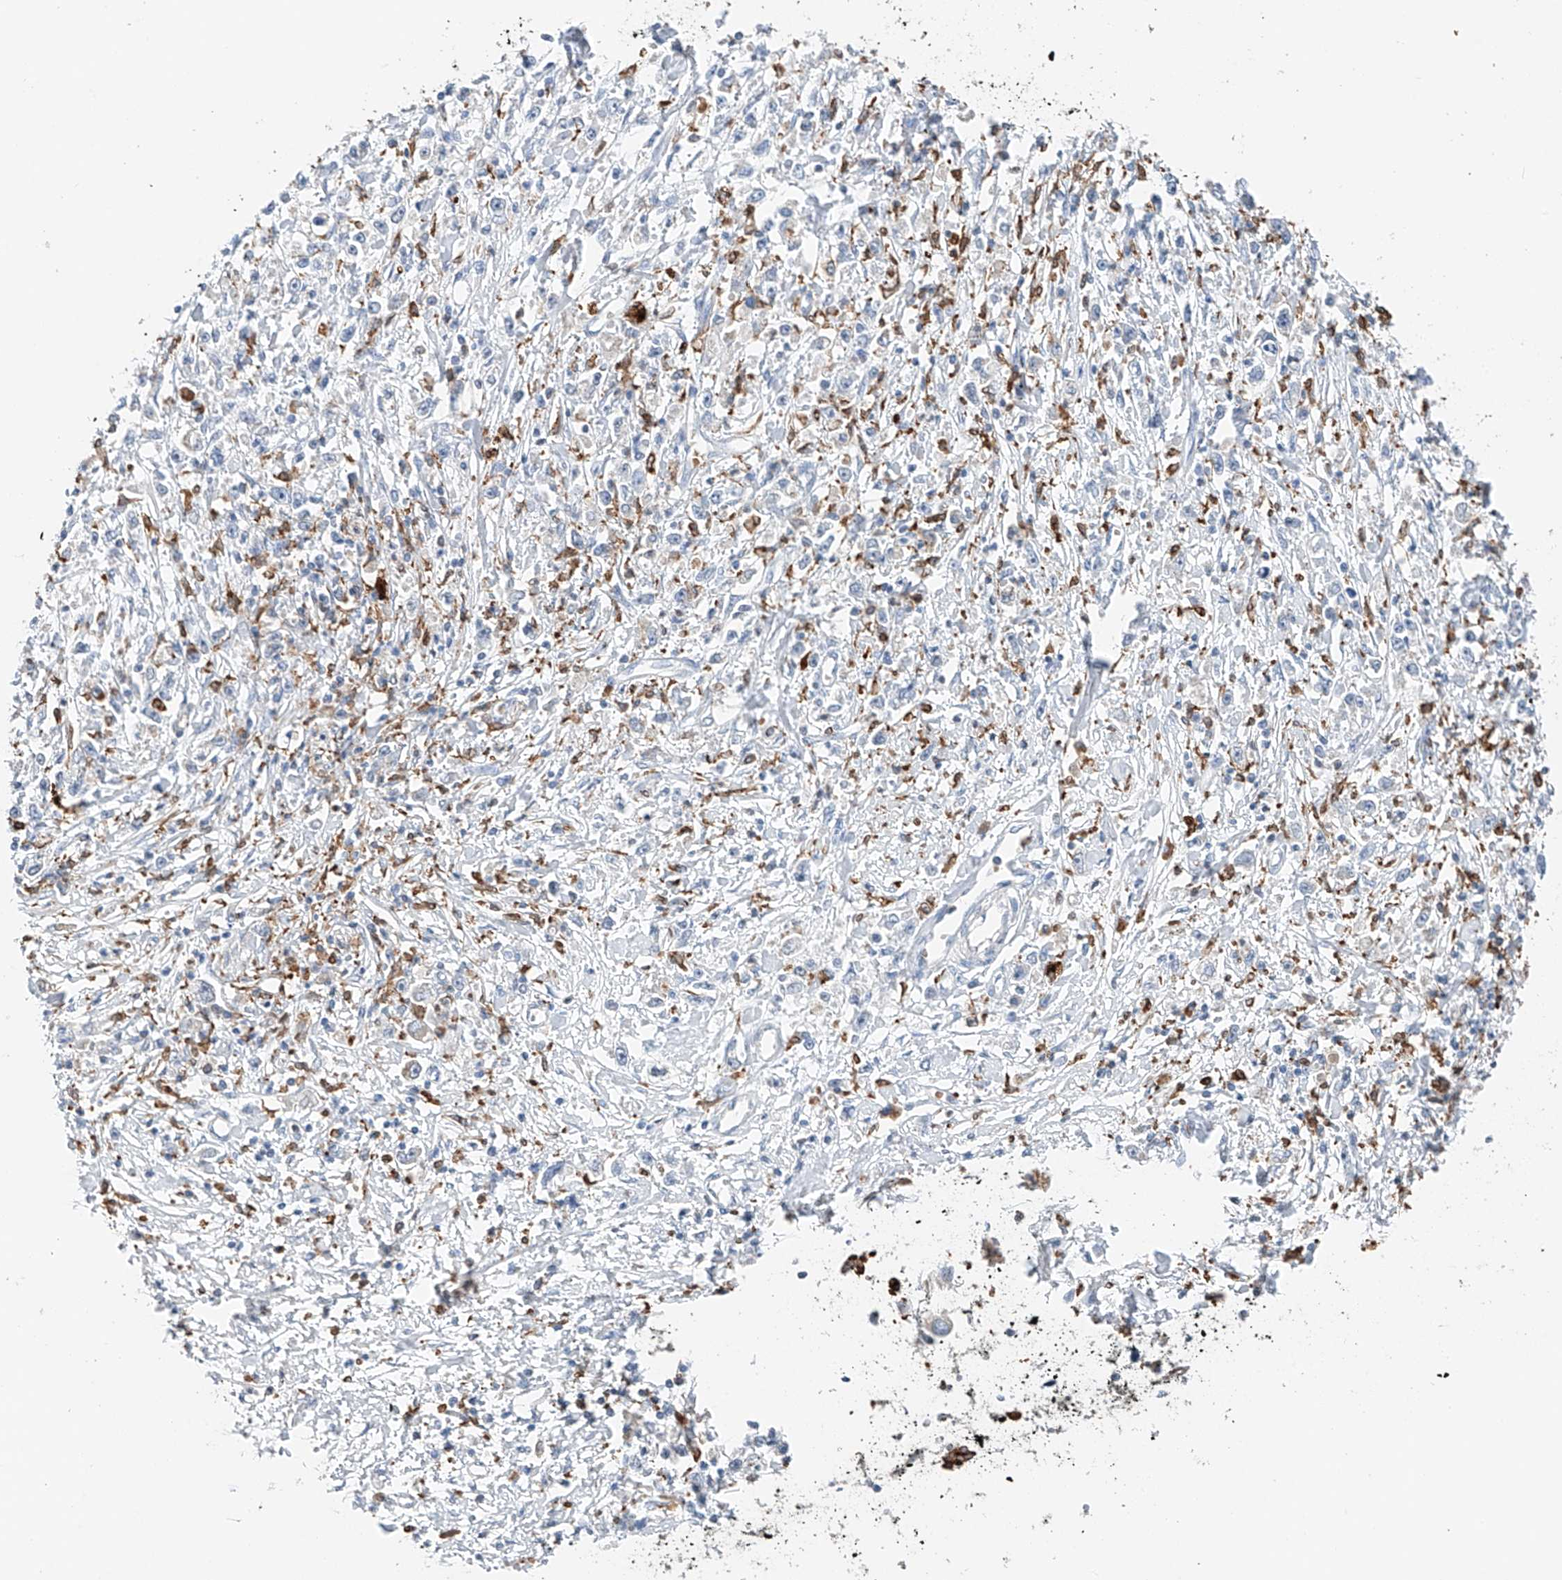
{"staining": {"intensity": "negative", "quantity": "none", "location": "none"}, "tissue": "stomach cancer", "cell_type": "Tumor cells", "image_type": "cancer", "snomed": [{"axis": "morphology", "description": "Adenocarcinoma, NOS"}, {"axis": "topography", "description": "Stomach"}], "caption": "A micrograph of adenocarcinoma (stomach) stained for a protein exhibits no brown staining in tumor cells.", "gene": "TBXAS1", "patient": {"sex": "female", "age": 59}}